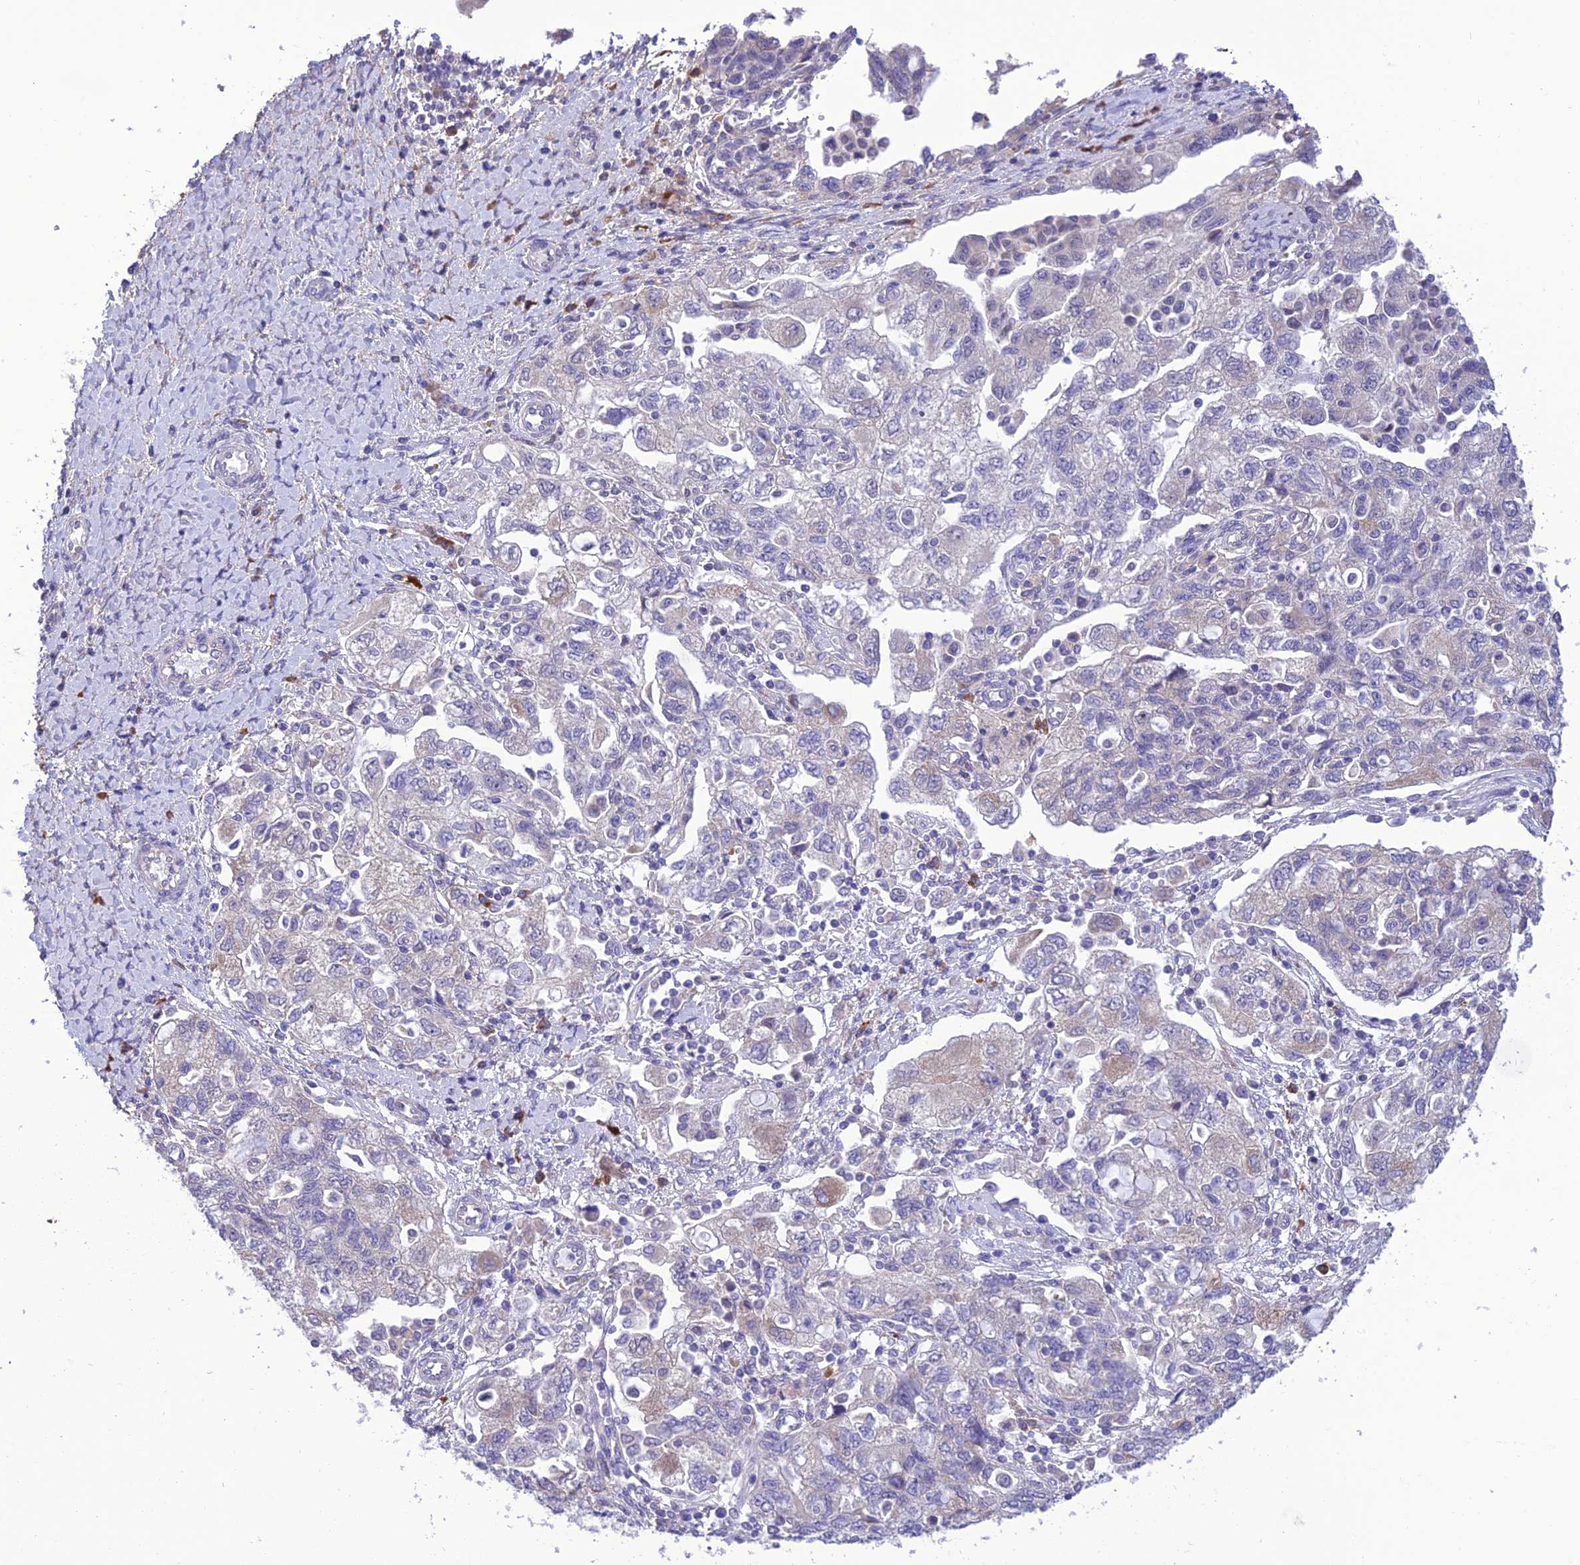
{"staining": {"intensity": "negative", "quantity": "none", "location": "none"}, "tissue": "ovarian cancer", "cell_type": "Tumor cells", "image_type": "cancer", "snomed": [{"axis": "morphology", "description": "Carcinoma, NOS"}, {"axis": "morphology", "description": "Cystadenocarcinoma, serous, NOS"}, {"axis": "topography", "description": "Ovary"}], "caption": "Micrograph shows no protein expression in tumor cells of carcinoma (ovarian) tissue.", "gene": "RNF126", "patient": {"sex": "female", "age": 69}}